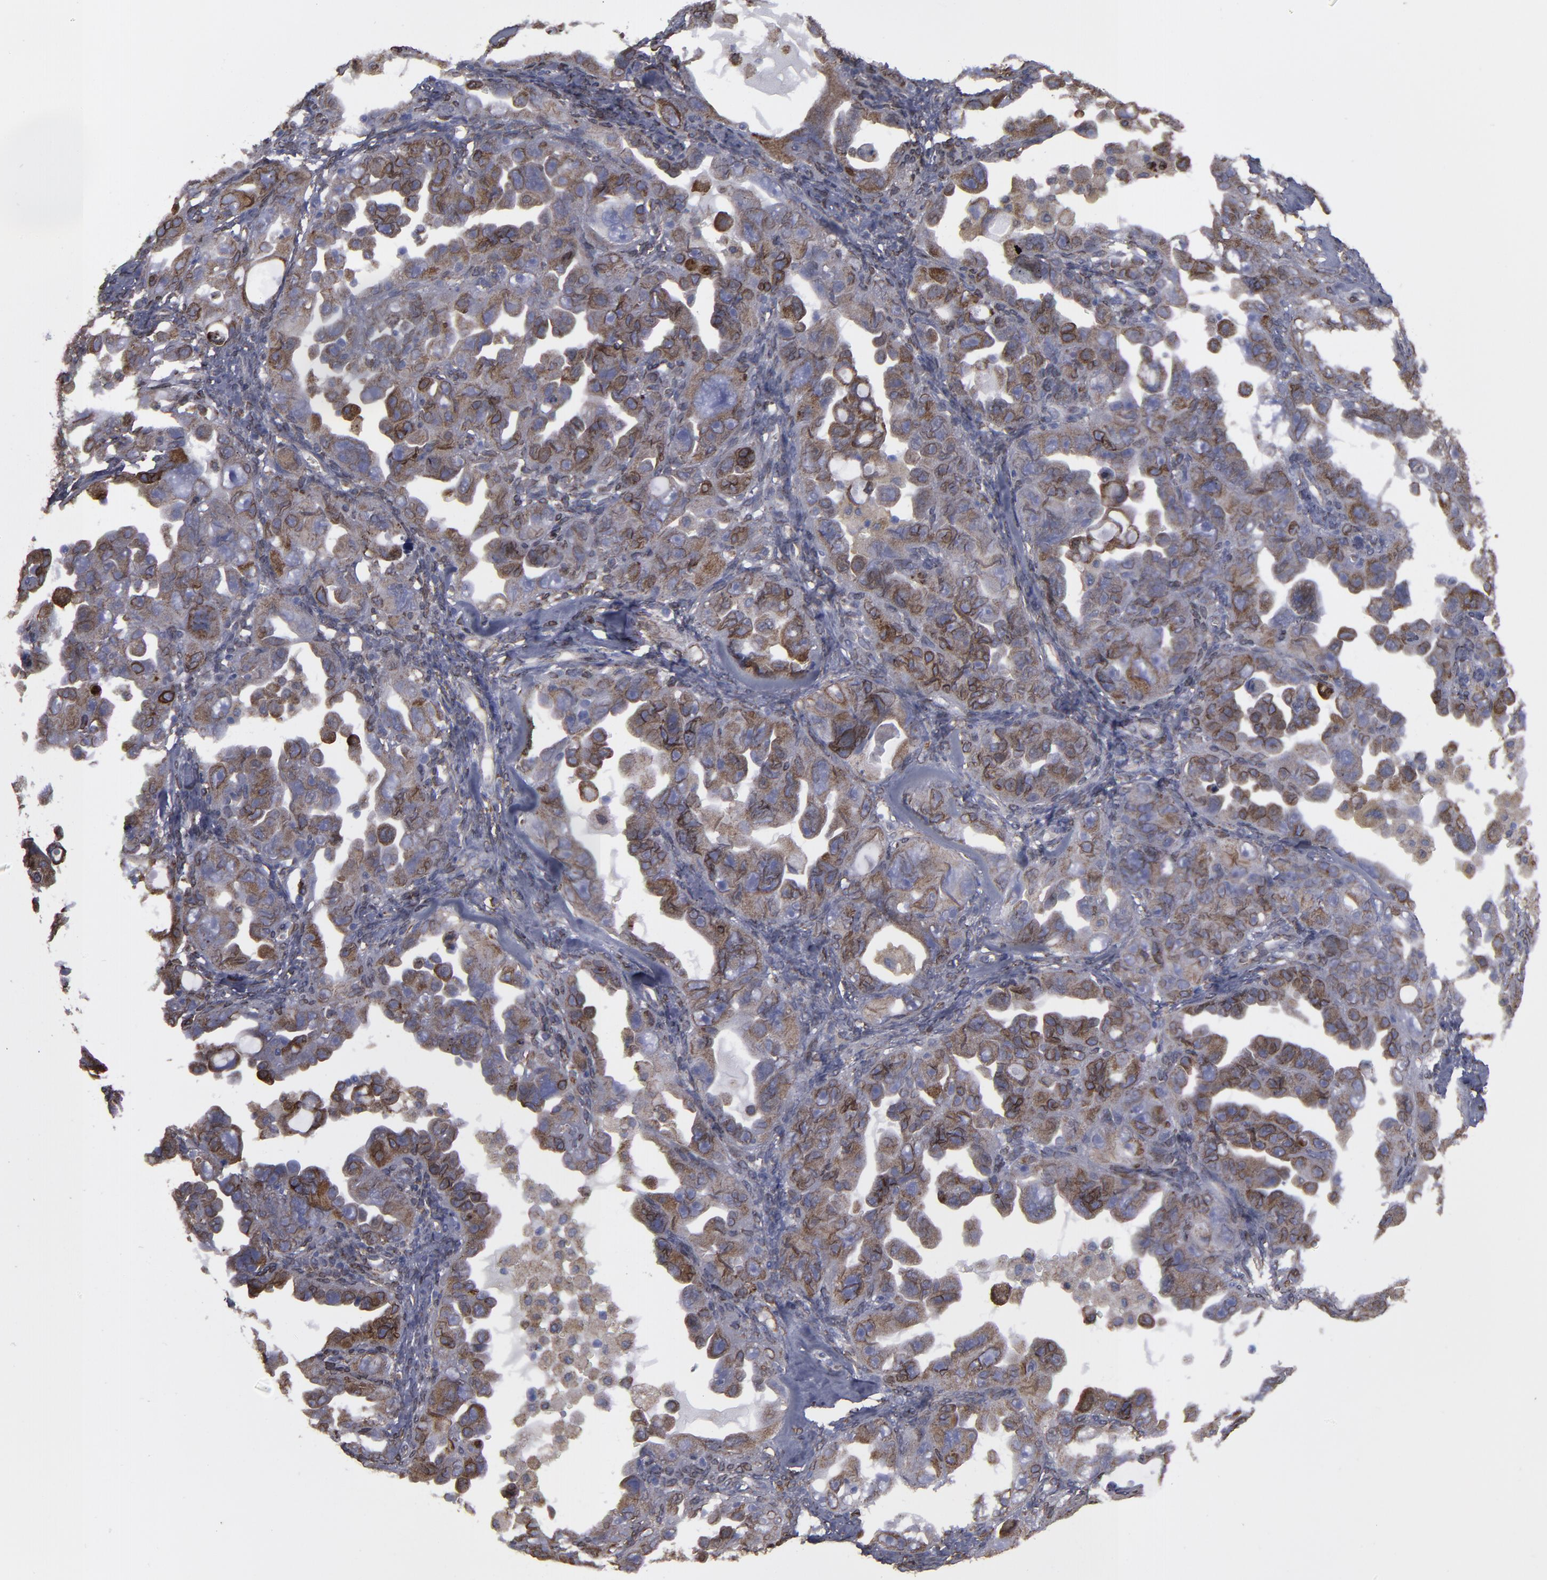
{"staining": {"intensity": "moderate", "quantity": ">75%", "location": "cytoplasmic/membranous"}, "tissue": "ovarian cancer", "cell_type": "Tumor cells", "image_type": "cancer", "snomed": [{"axis": "morphology", "description": "Cystadenocarcinoma, serous, NOS"}, {"axis": "topography", "description": "Ovary"}], "caption": "Moderate cytoplasmic/membranous protein staining is seen in approximately >75% of tumor cells in serous cystadenocarcinoma (ovarian).", "gene": "ERLIN2", "patient": {"sex": "female", "age": 66}}